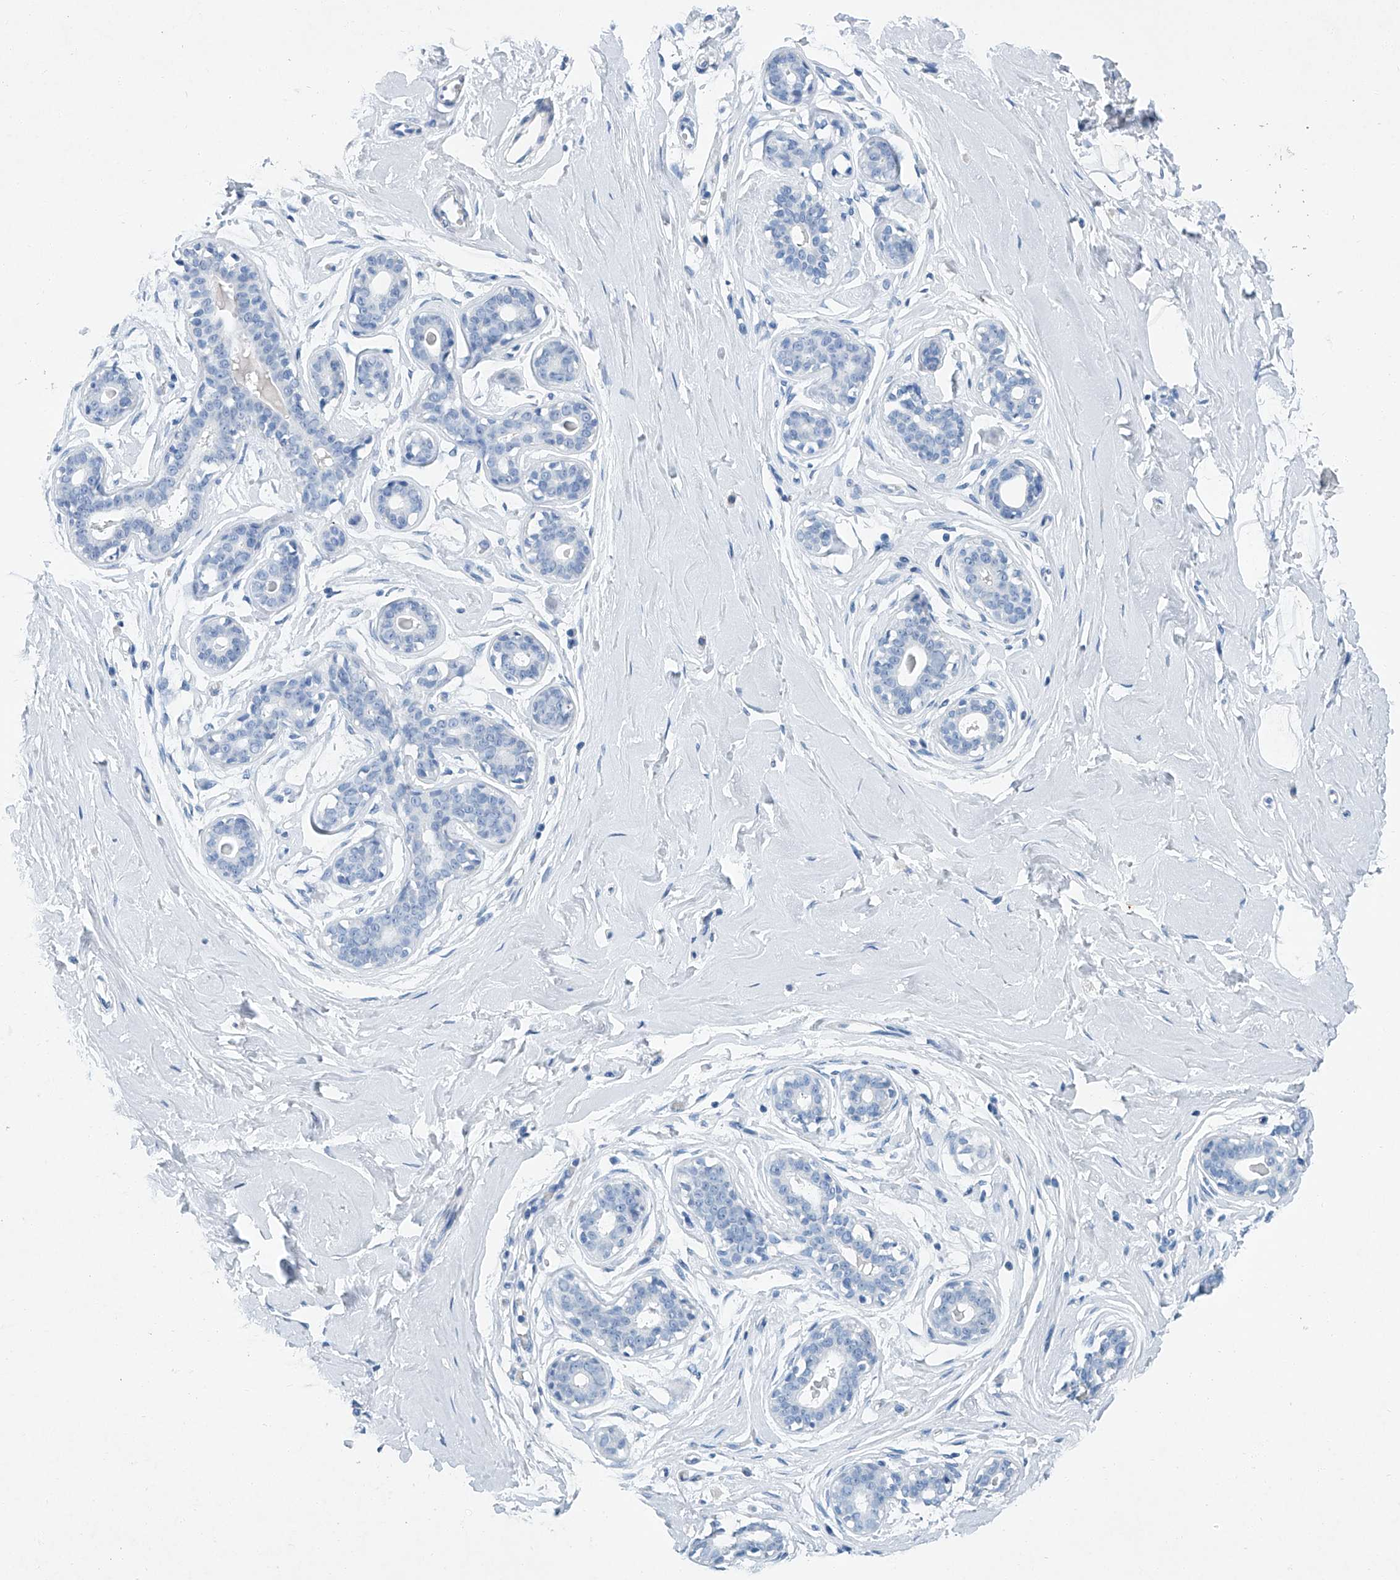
{"staining": {"intensity": "negative", "quantity": "none", "location": "none"}, "tissue": "breast", "cell_type": "Adipocytes", "image_type": "normal", "snomed": [{"axis": "morphology", "description": "Normal tissue, NOS"}, {"axis": "morphology", "description": "Adenoma, NOS"}, {"axis": "topography", "description": "Breast"}], "caption": "The photomicrograph reveals no significant positivity in adipocytes of breast. (Brightfield microscopy of DAB IHC at high magnification).", "gene": "CYP2A7", "patient": {"sex": "female", "age": 23}}